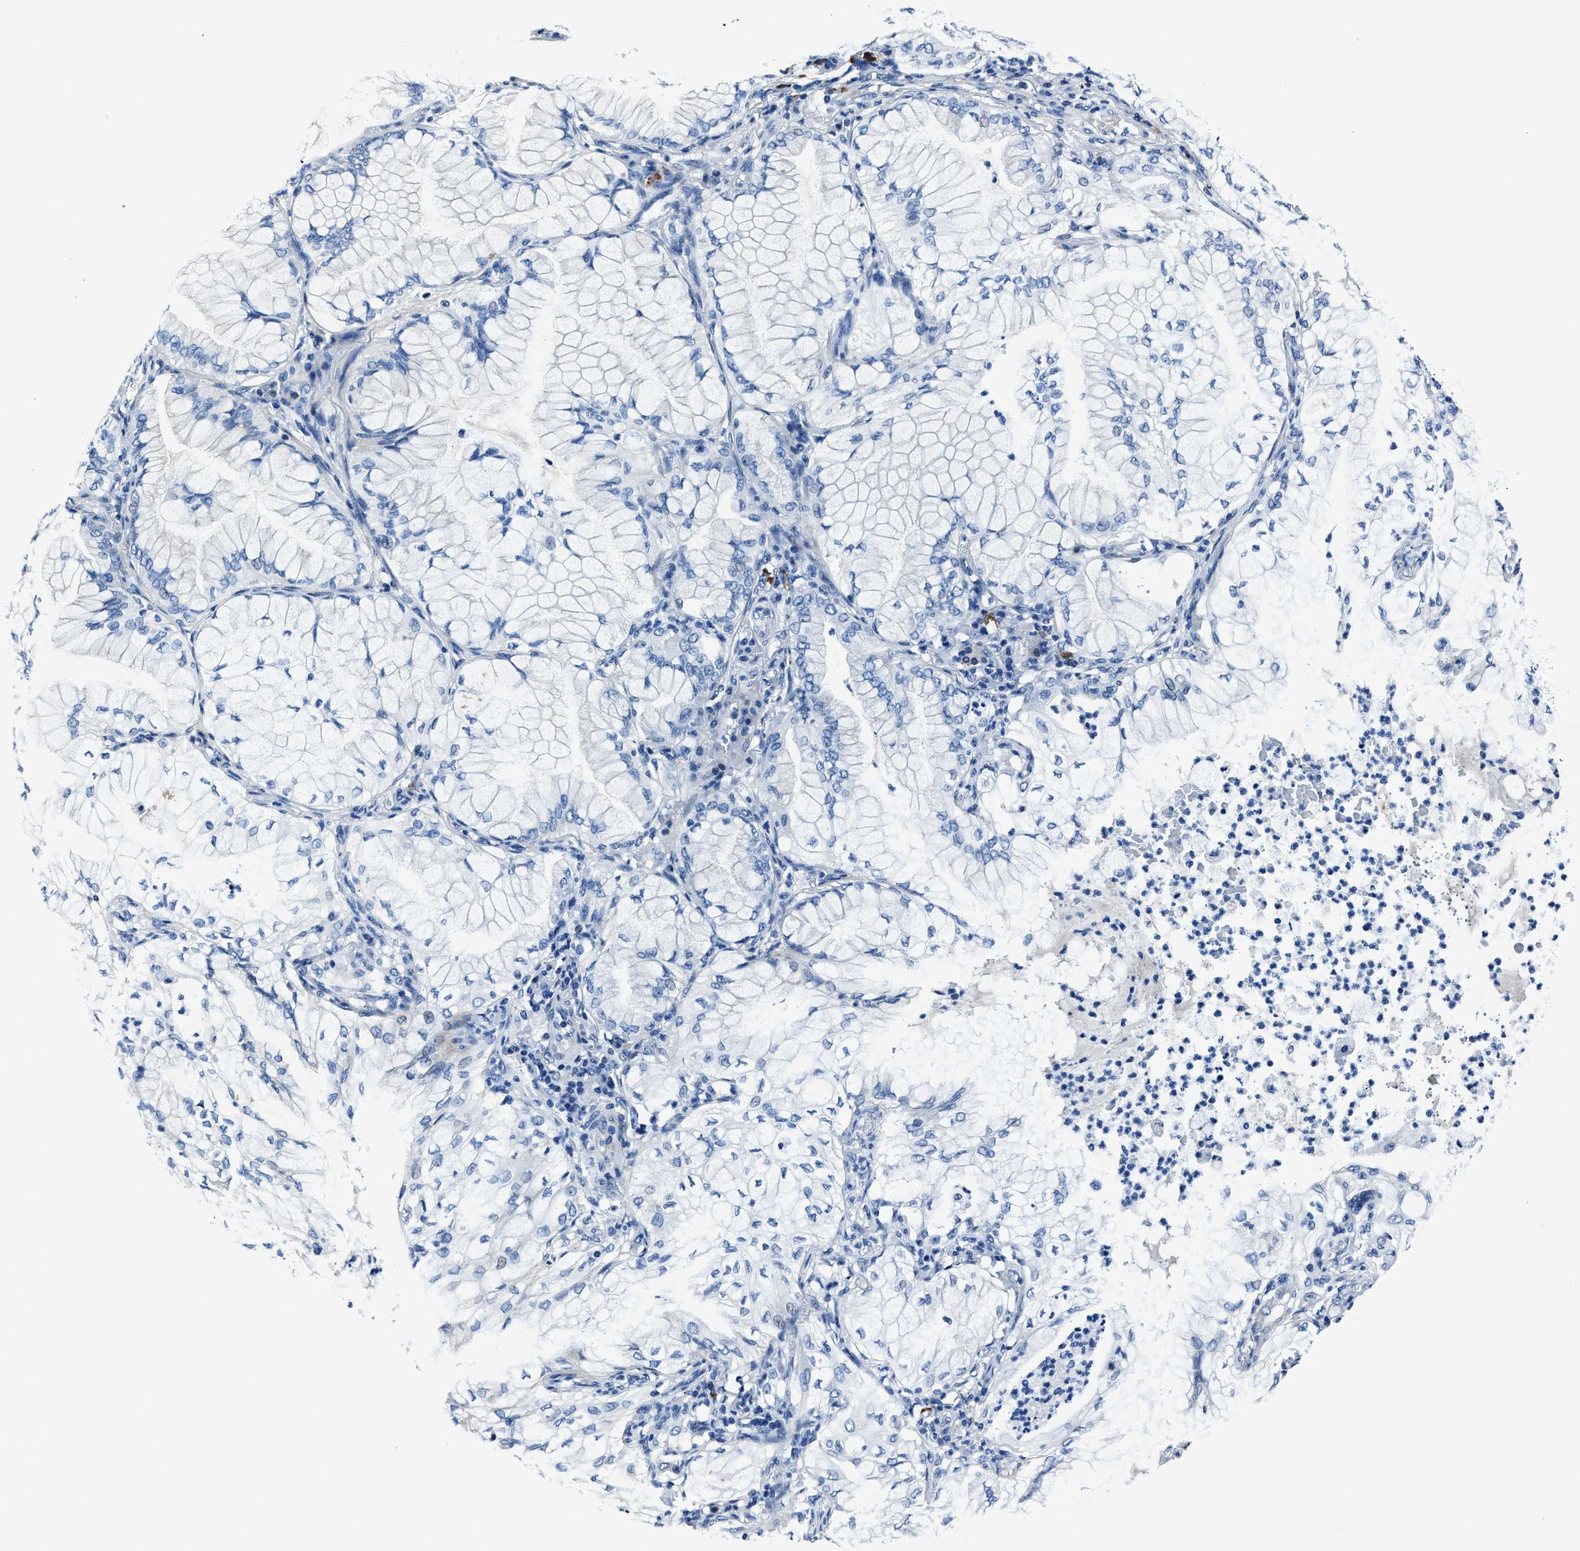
{"staining": {"intensity": "negative", "quantity": "none", "location": "none"}, "tissue": "lung cancer", "cell_type": "Tumor cells", "image_type": "cancer", "snomed": [{"axis": "morphology", "description": "Adenocarcinoma, NOS"}, {"axis": "topography", "description": "Lung"}], "caption": "Lung cancer was stained to show a protein in brown. There is no significant positivity in tumor cells.", "gene": "NACAD", "patient": {"sex": "female", "age": 70}}